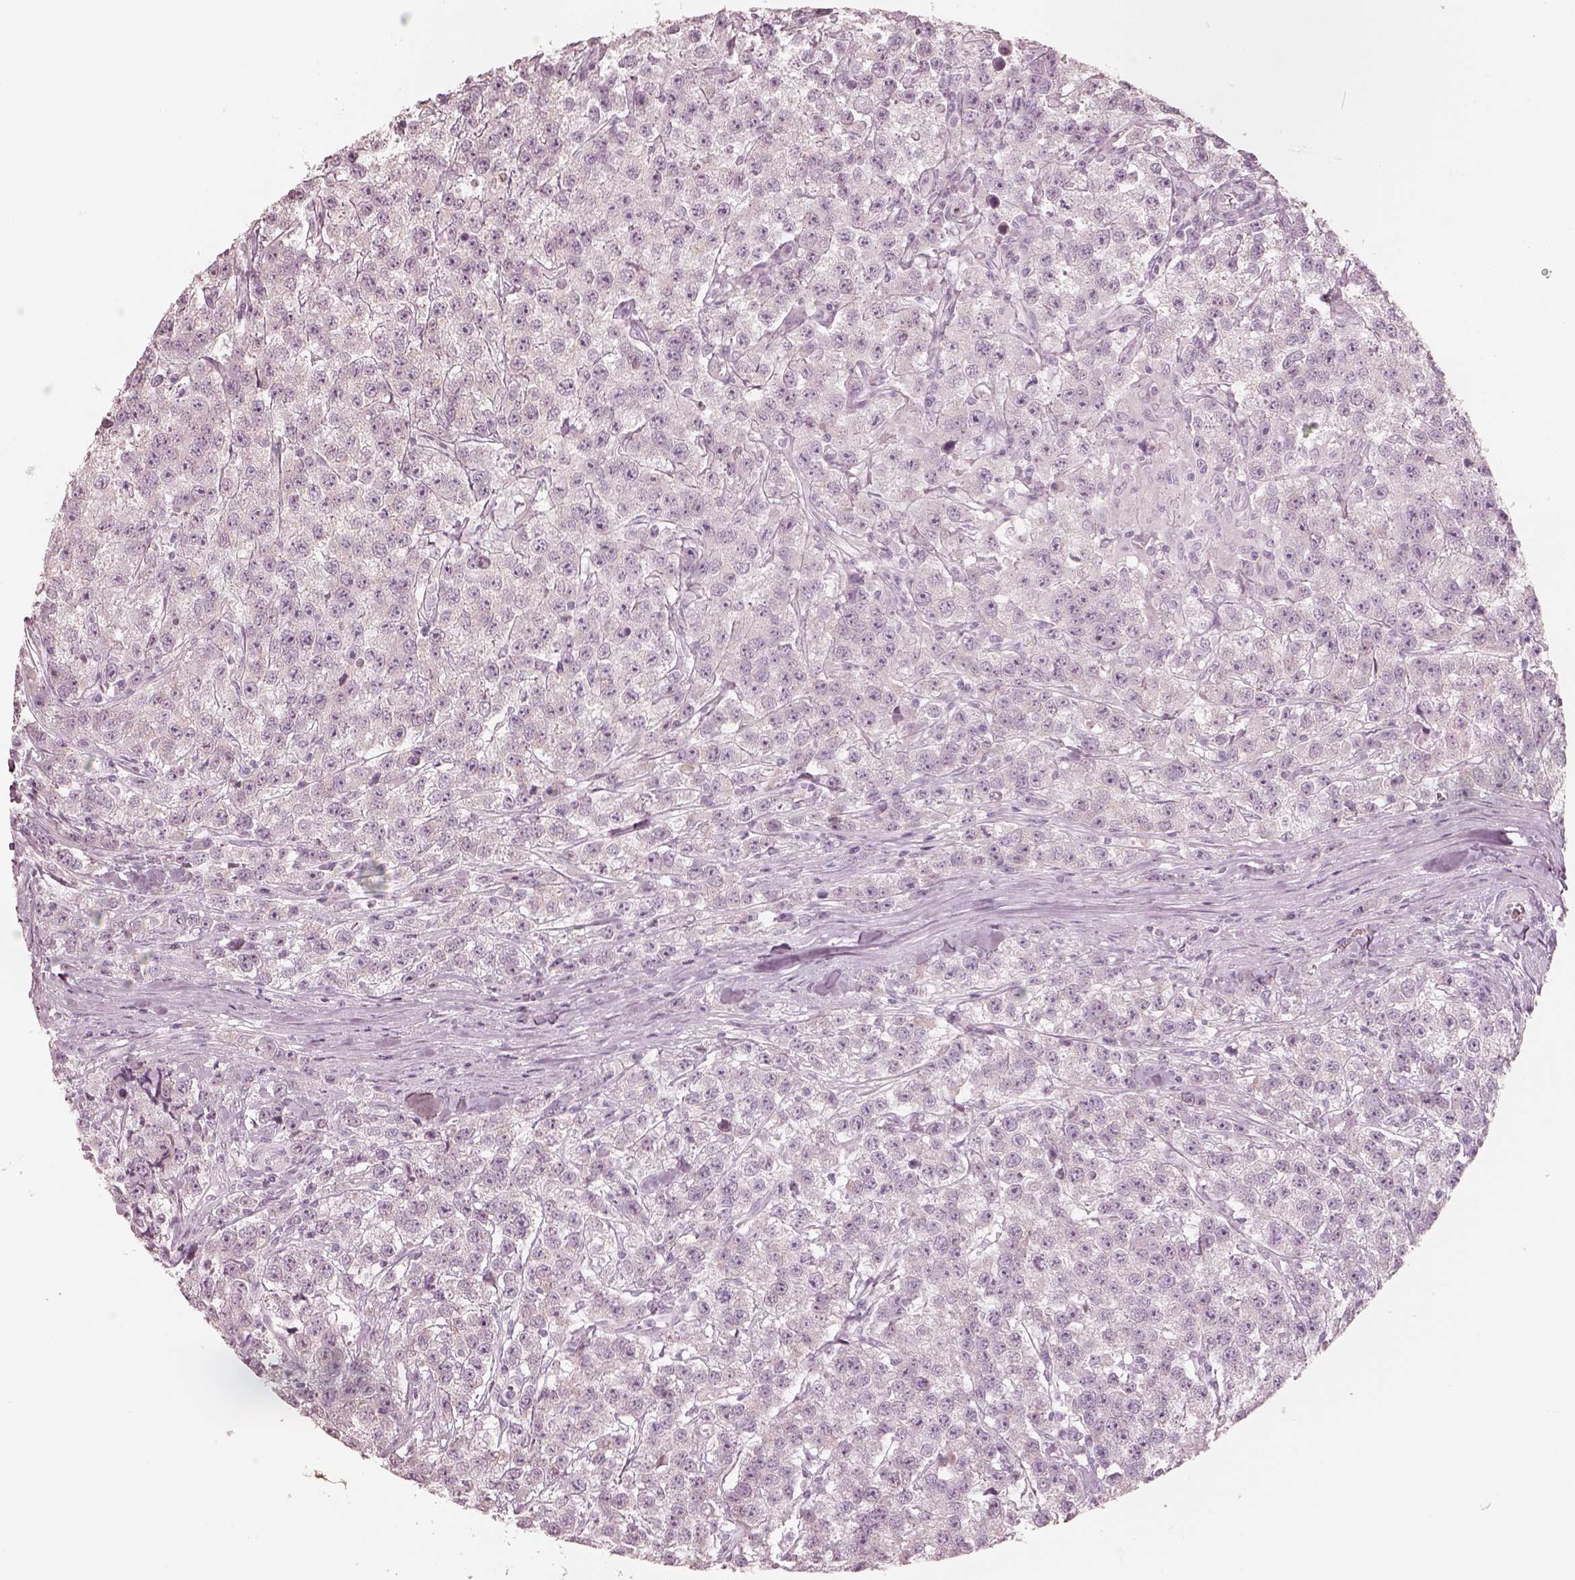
{"staining": {"intensity": "negative", "quantity": "none", "location": "none"}, "tissue": "testis cancer", "cell_type": "Tumor cells", "image_type": "cancer", "snomed": [{"axis": "morphology", "description": "Seminoma, NOS"}, {"axis": "topography", "description": "Testis"}], "caption": "DAB immunohistochemical staining of testis cancer demonstrates no significant staining in tumor cells. Brightfield microscopy of IHC stained with DAB (brown) and hematoxylin (blue), captured at high magnification.", "gene": "PON3", "patient": {"sex": "male", "age": 59}}